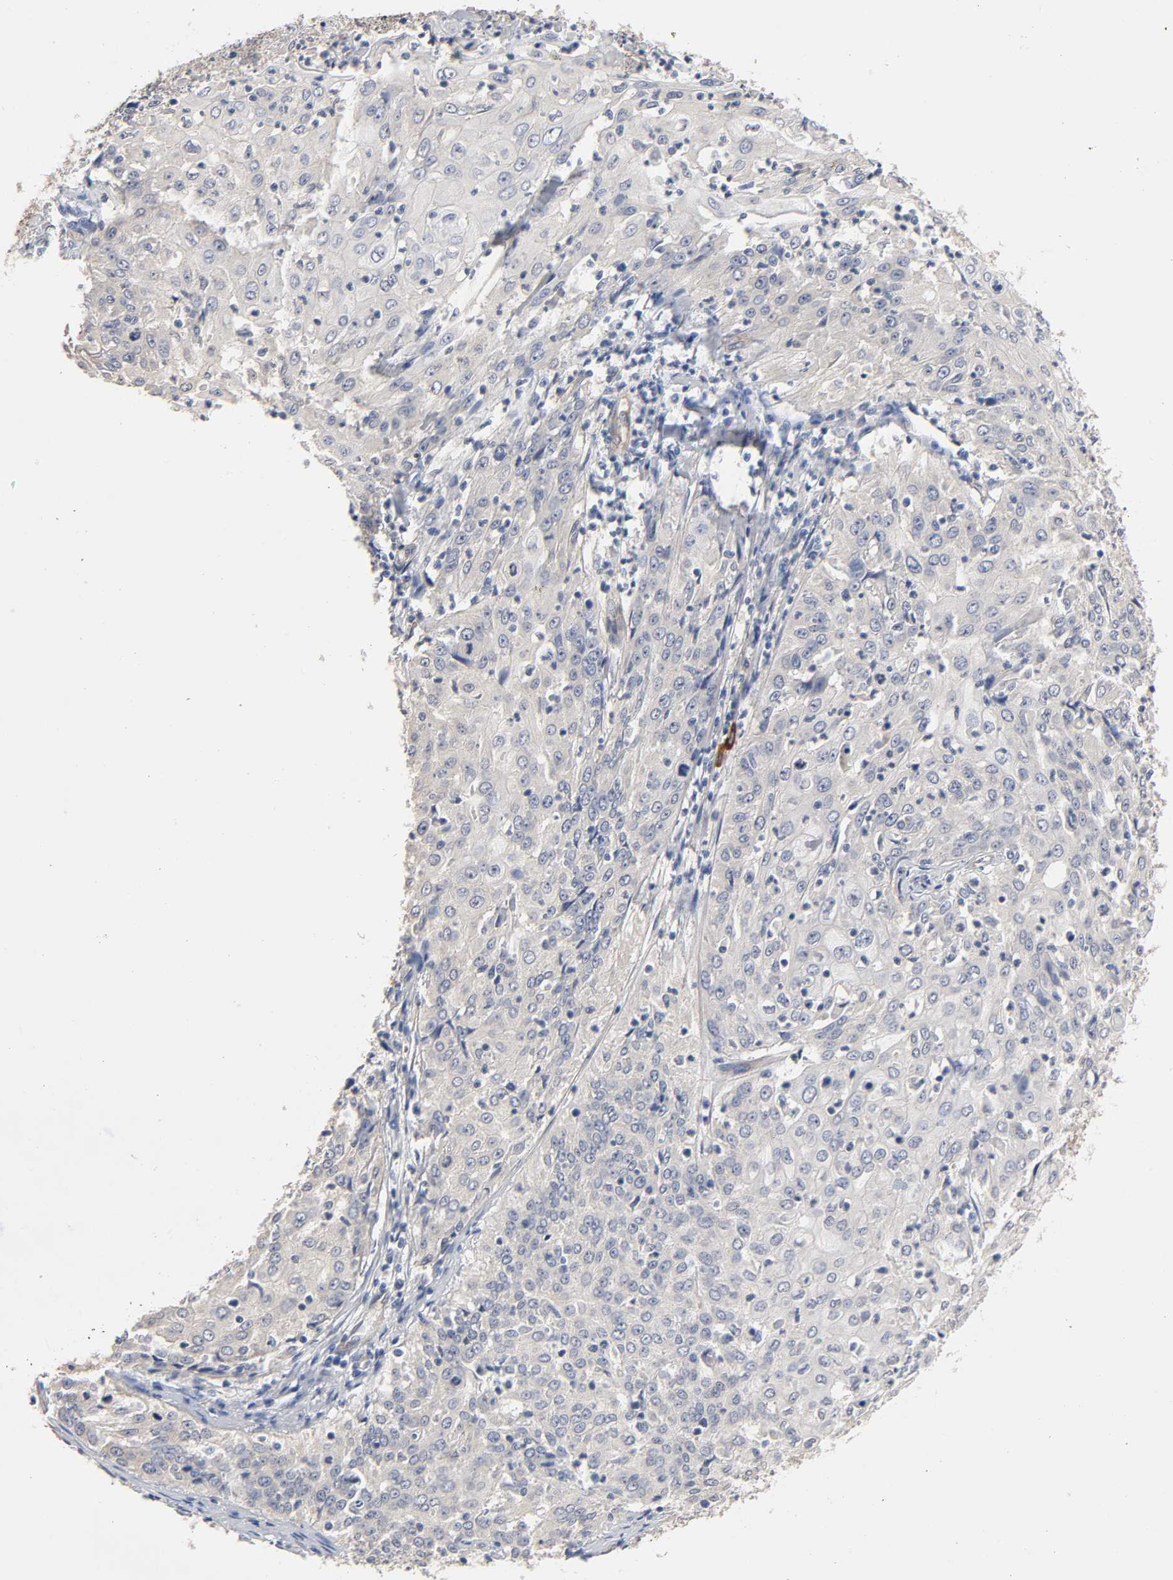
{"staining": {"intensity": "negative", "quantity": "none", "location": "none"}, "tissue": "cervical cancer", "cell_type": "Tumor cells", "image_type": "cancer", "snomed": [{"axis": "morphology", "description": "Squamous cell carcinoma, NOS"}, {"axis": "topography", "description": "Cervix"}], "caption": "This is a micrograph of immunohistochemistry staining of squamous cell carcinoma (cervical), which shows no positivity in tumor cells.", "gene": "RAB13", "patient": {"sex": "female", "age": 39}}